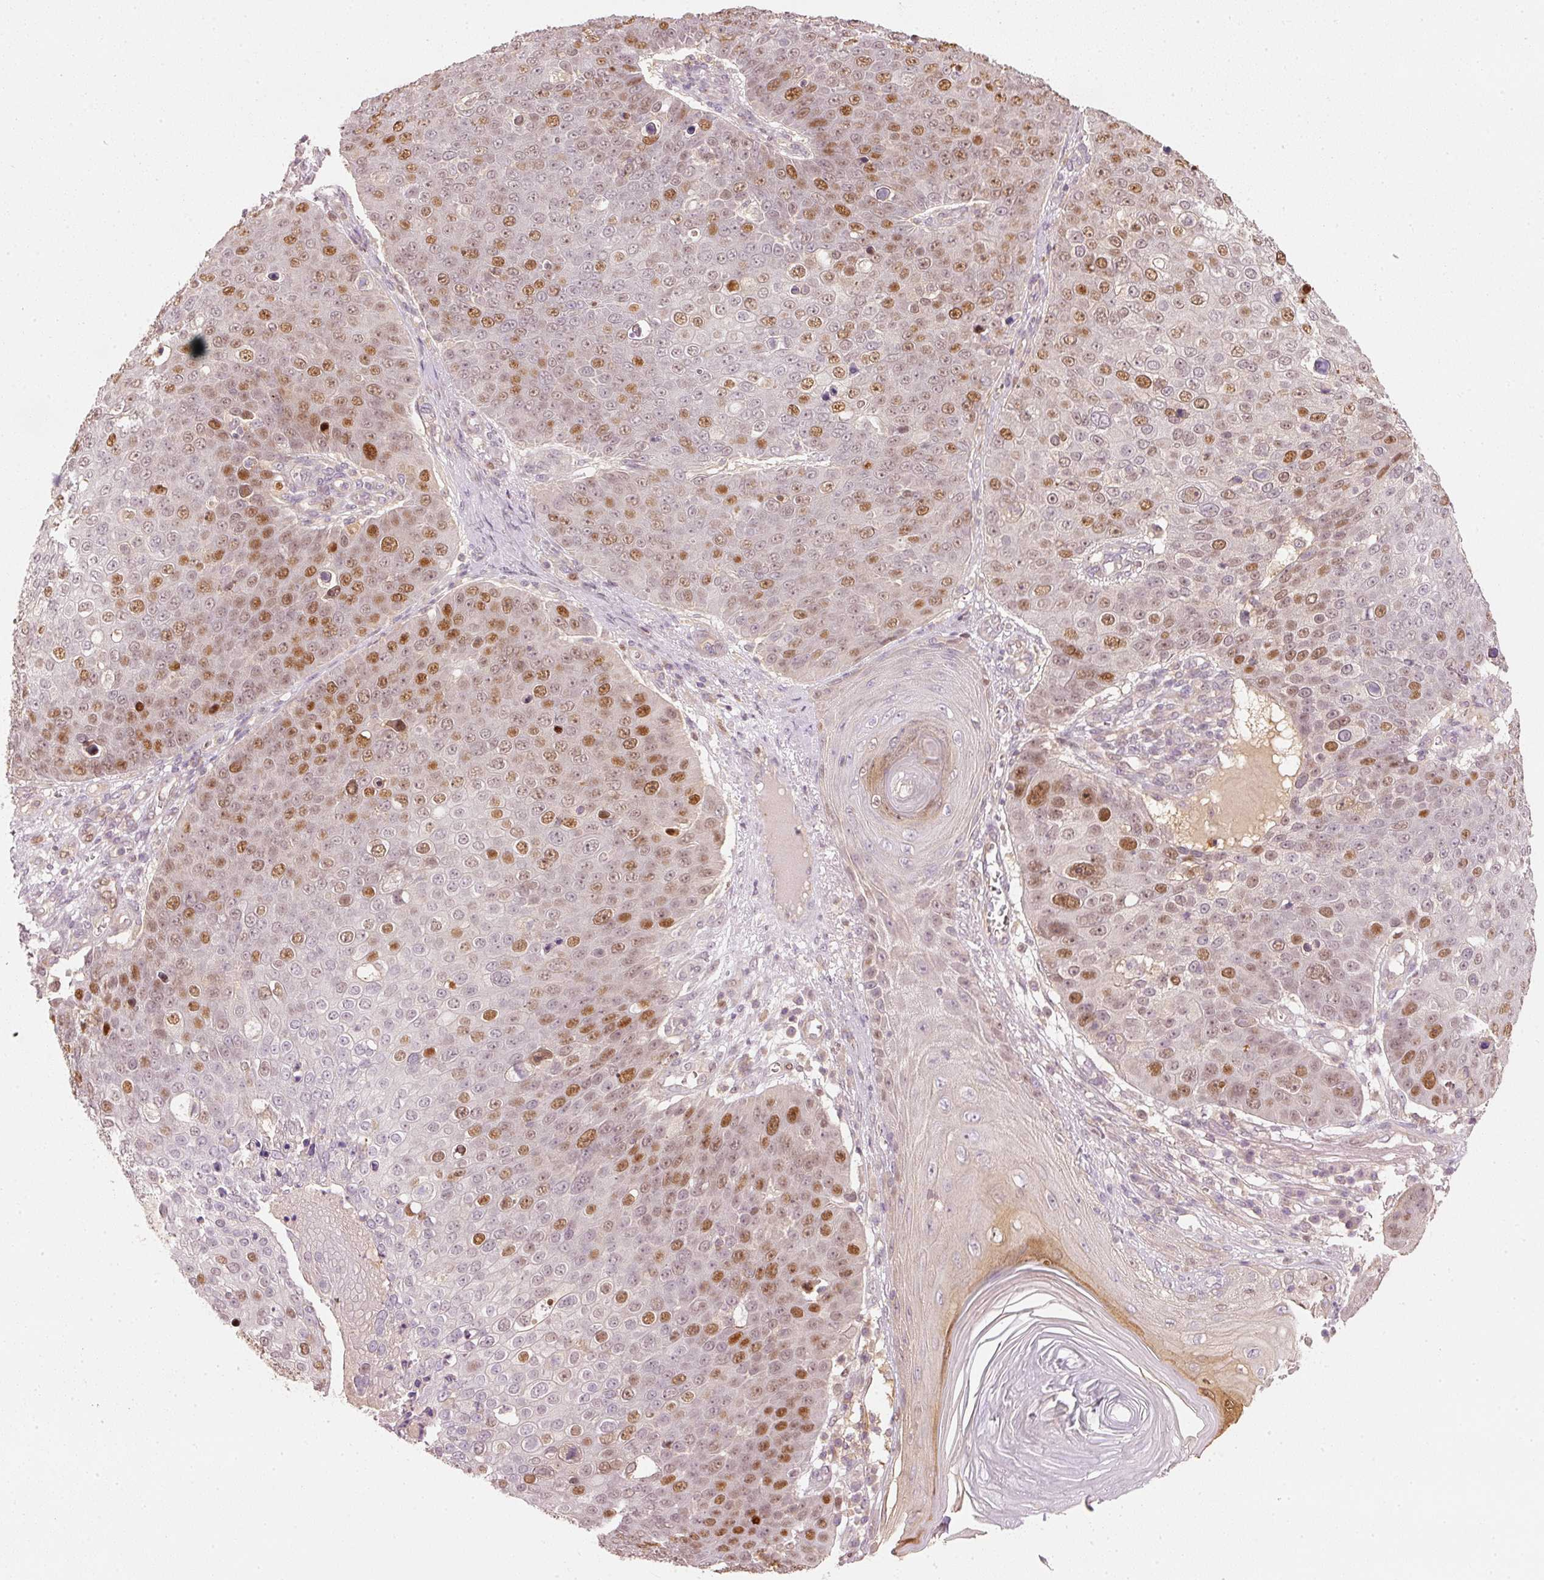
{"staining": {"intensity": "moderate", "quantity": "25%-75%", "location": "nuclear"}, "tissue": "skin cancer", "cell_type": "Tumor cells", "image_type": "cancer", "snomed": [{"axis": "morphology", "description": "Squamous cell carcinoma, NOS"}, {"axis": "topography", "description": "Skin"}], "caption": "A brown stain highlights moderate nuclear positivity of a protein in skin squamous cell carcinoma tumor cells. Nuclei are stained in blue.", "gene": "TREX2", "patient": {"sex": "male", "age": 71}}